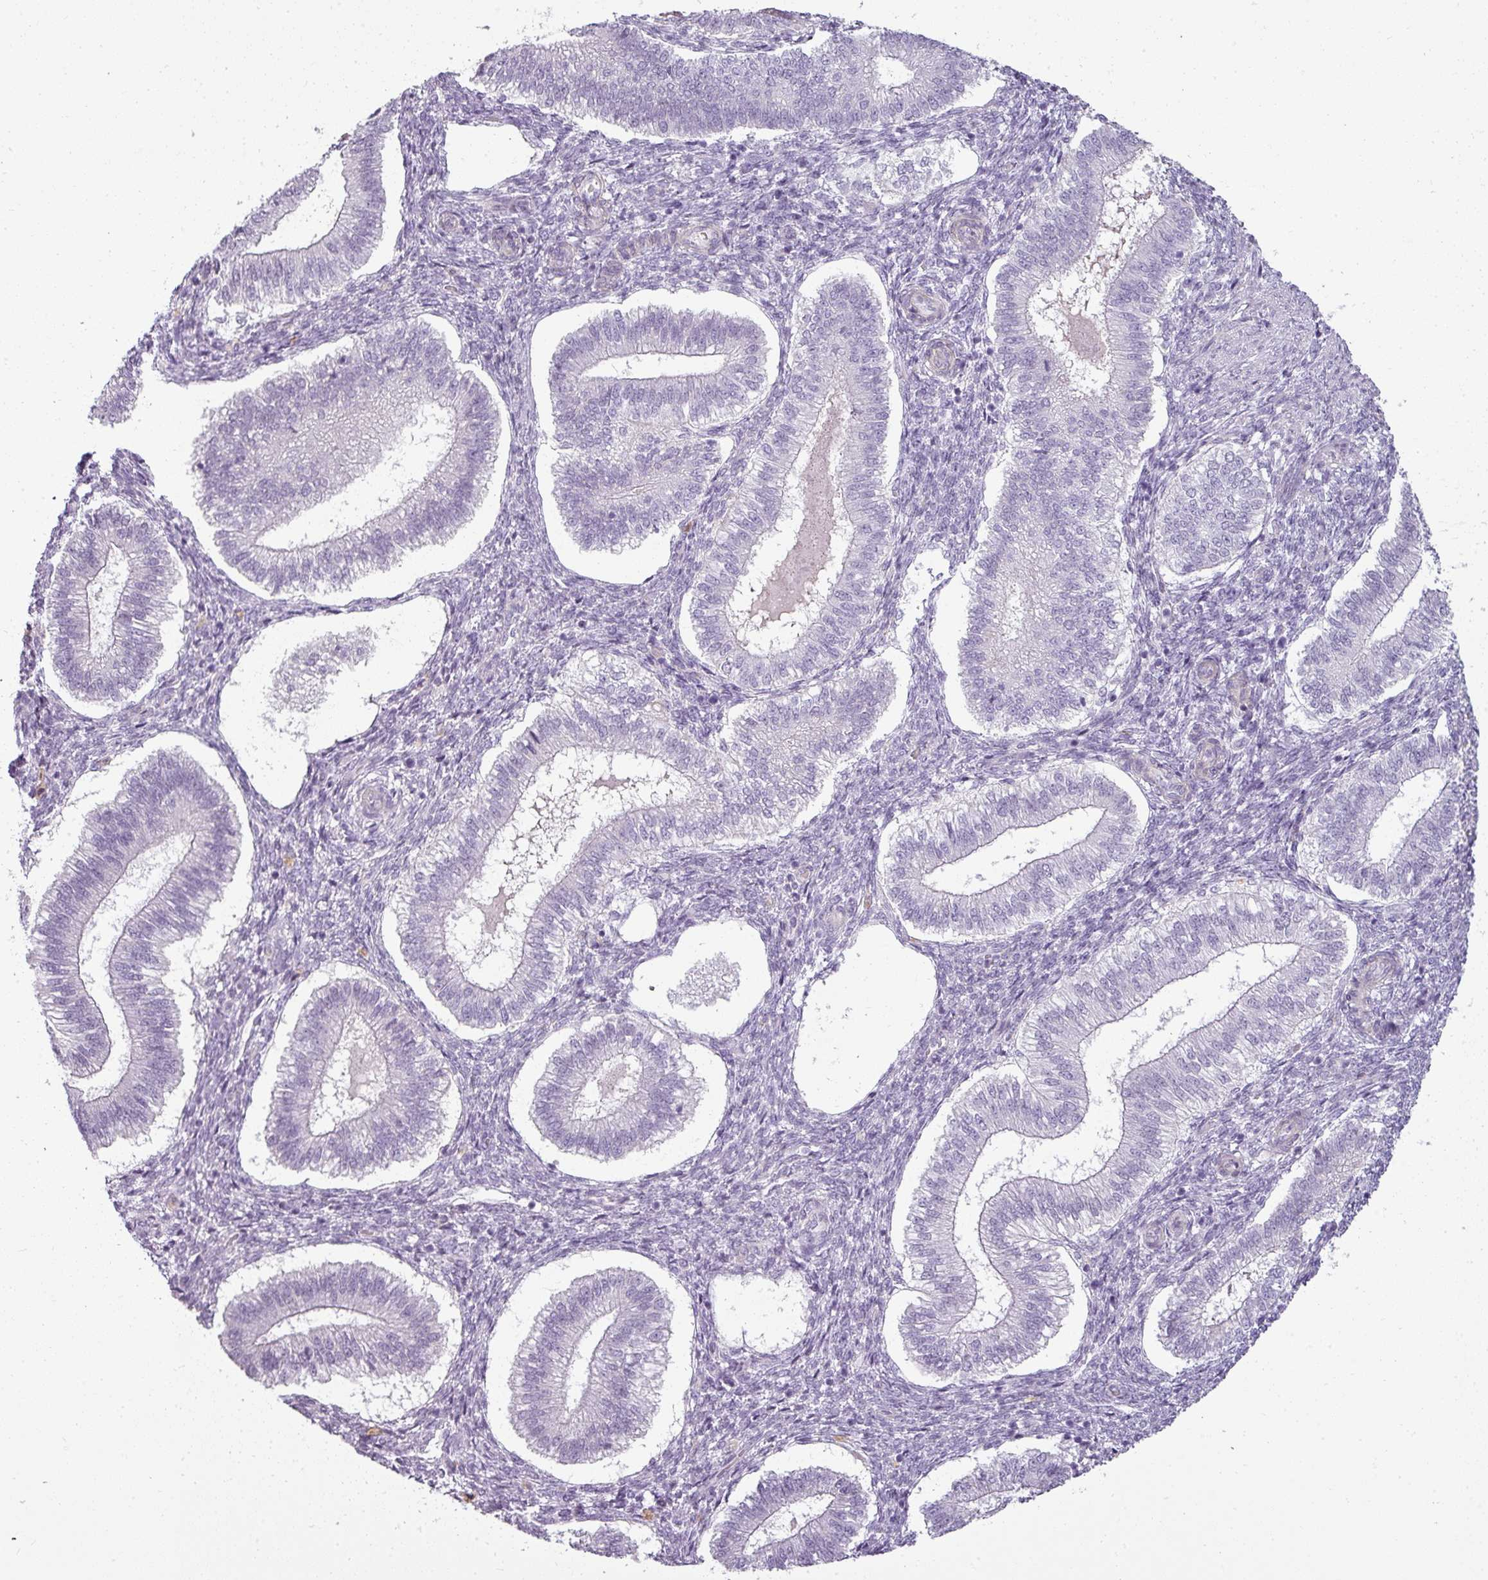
{"staining": {"intensity": "negative", "quantity": "none", "location": "none"}, "tissue": "endometrium", "cell_type": "Cells in endometrial stroma", "image_type": "normal", "snomed": [{"axis": "morphology", "description": "Normal tissue, NOS"}, {"axis": "topography", "description": "Endometrium"}], "caption": "The immunohistochemistry (IHC) micrograph has no significant expression in cells in endometrial stroma of endometrium. (DAB (3,3'-diaminobenzidine) IHC, high magnification).", "gene": "ASB1", "patient": {"sex": "female", "age": 25}}